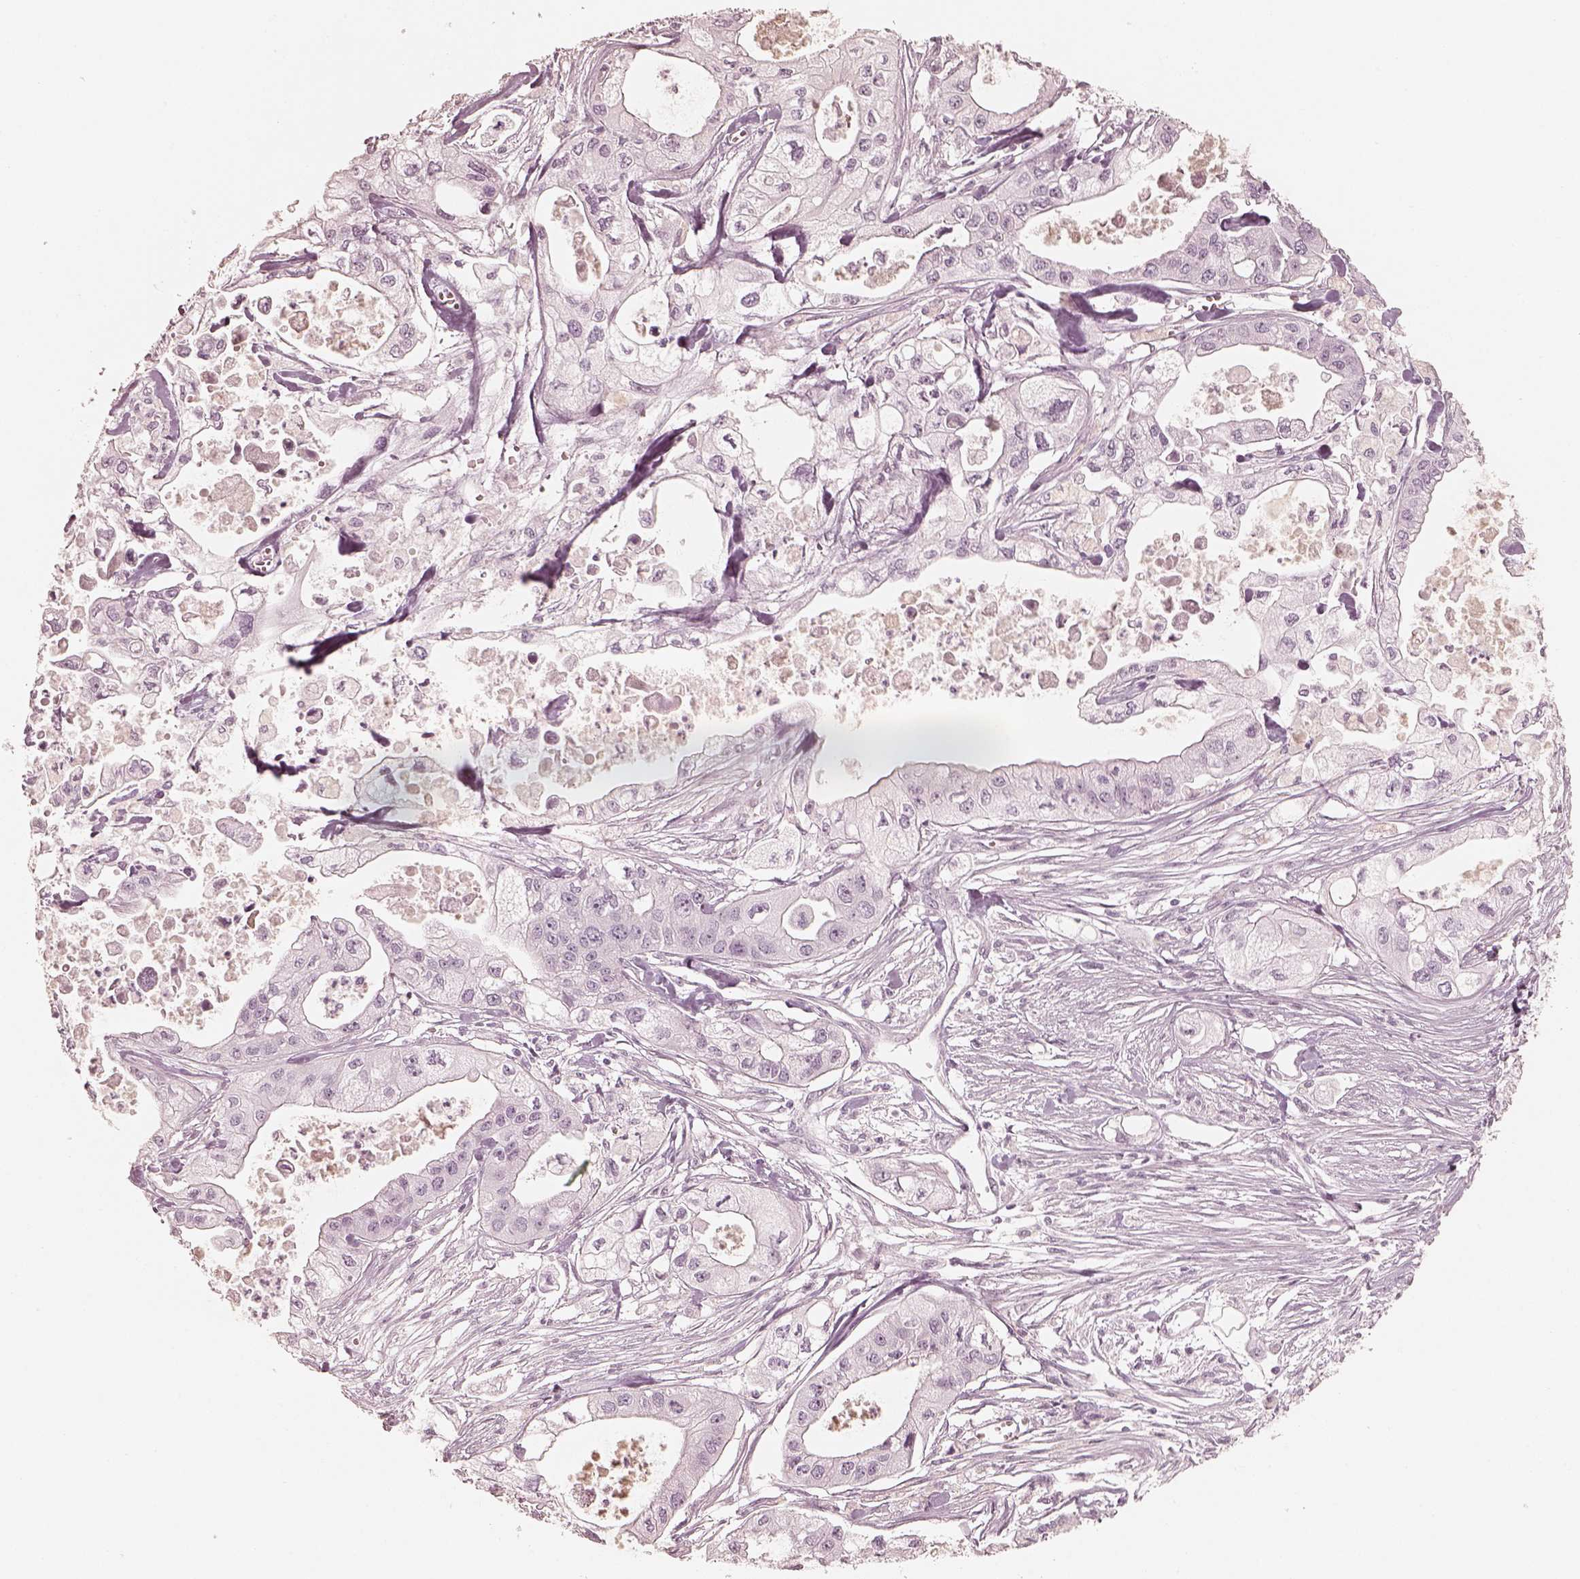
{"staining": {"intensity": "negative", "quantity": "none", "location": "none"}, "tissue": "pancreatic cancer", "cell_type": "Tumor cells", "image_type": "cancer", "snomed": [{"axis": "morphology", "description": "Adenocarcinoma, NOS"}, {"axis": "topography", "description": "Pancreas"}], "caption": "Pancreatic cancer was stained to show a protein in brown. There is no significant positivity in tumor cells.", "gene": "KRT82", "patient": {"sex": "male", "age": 70}}